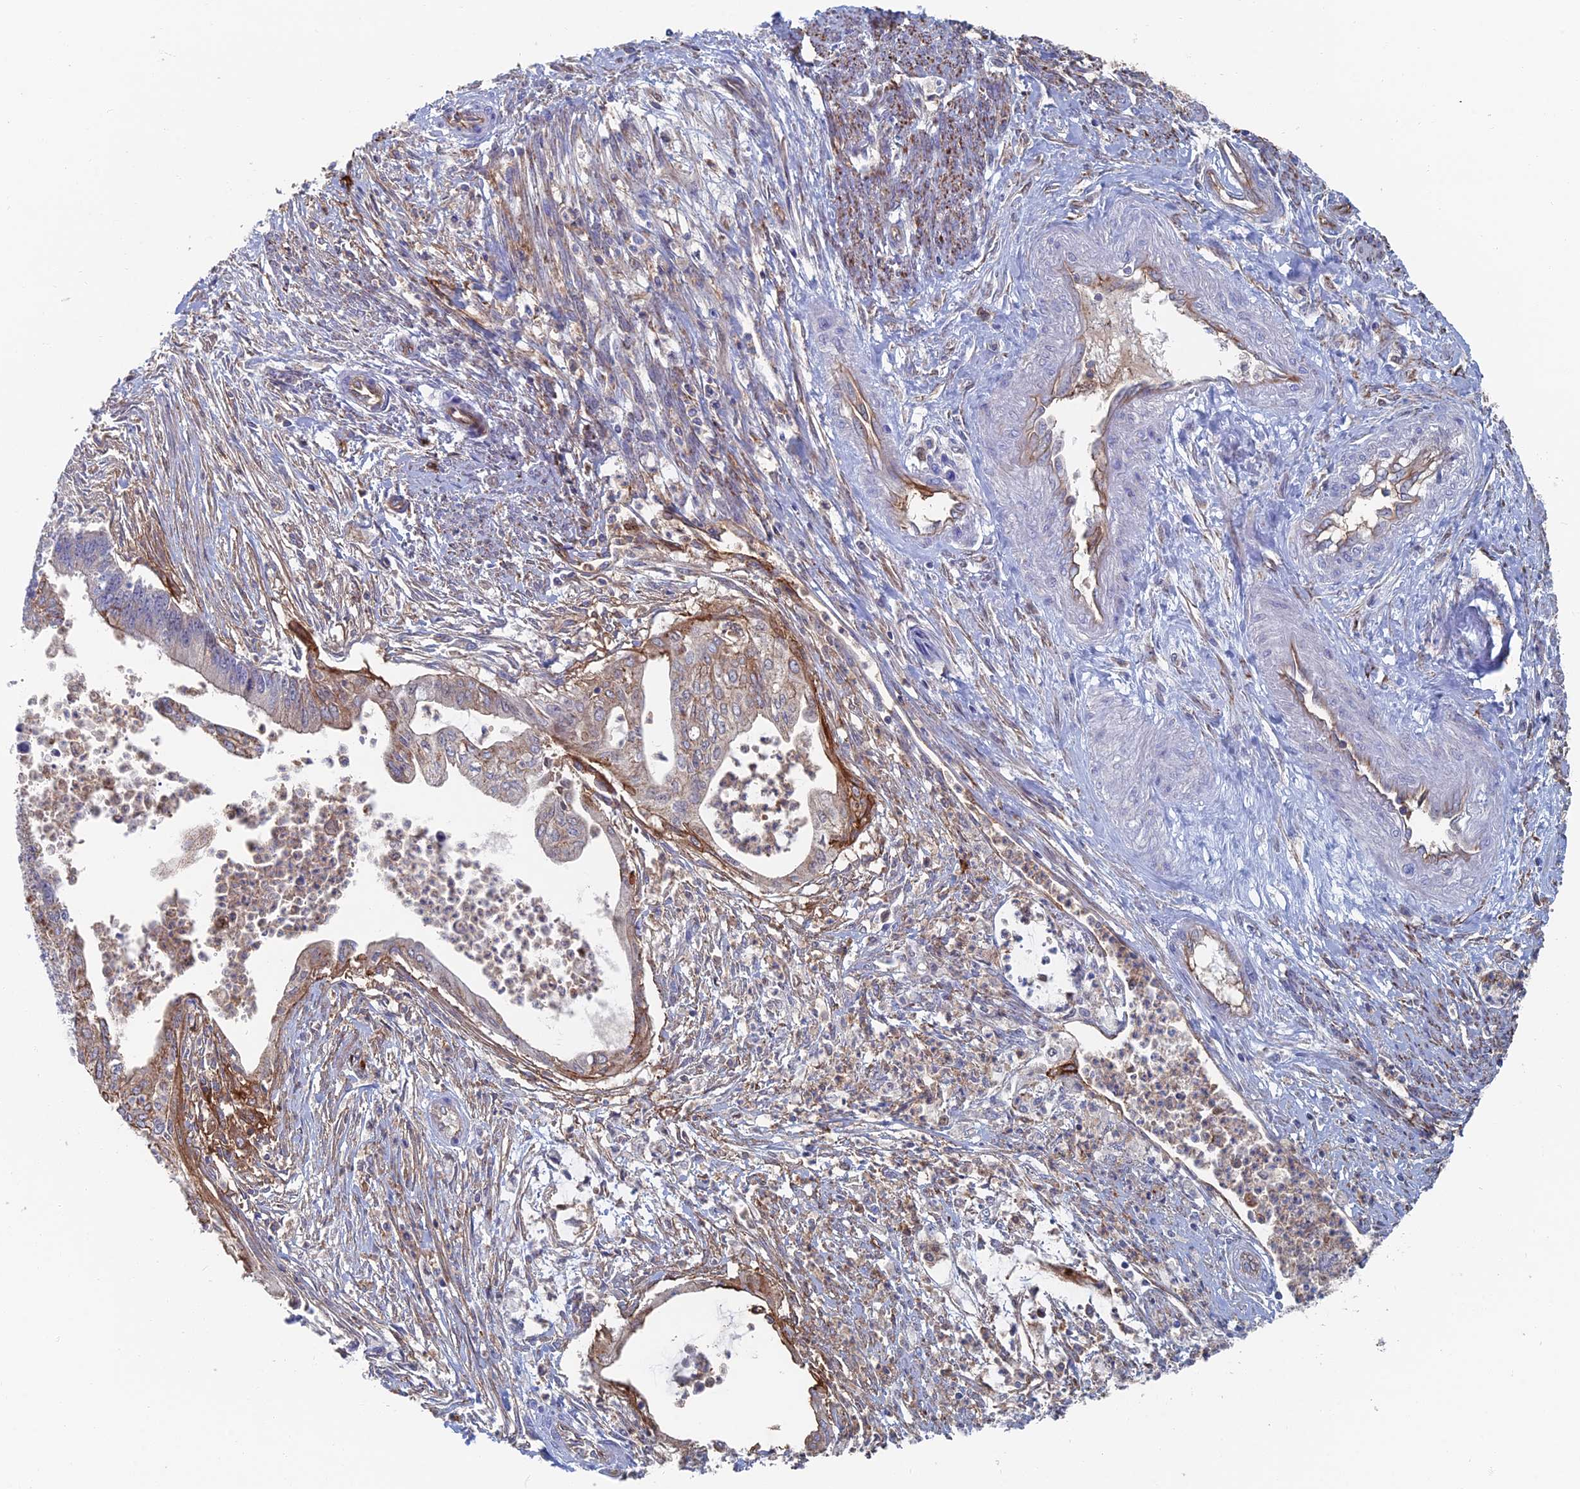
{"staining": {"intensity": "strong", "quantity": "<25%", "location": "cytoplasmic/membranous"}, "tissue": "endometrial cancer", "cell_type": "Tumor cells", "image_type": "cancer", "snomed": [{"axis": "morphology", "description": "Adenocarcinoma, NOS"}, {"axis": "topography", "description": "Endometrium"}], "caption": "Brown immunohistochemical staining in endometrial adenocarcinoma displays strong cytoplasmic/membranous staining in about <25% of tumor cells.", "gene": "SNX11", "patient": {"sex": "female", "age": 73}}